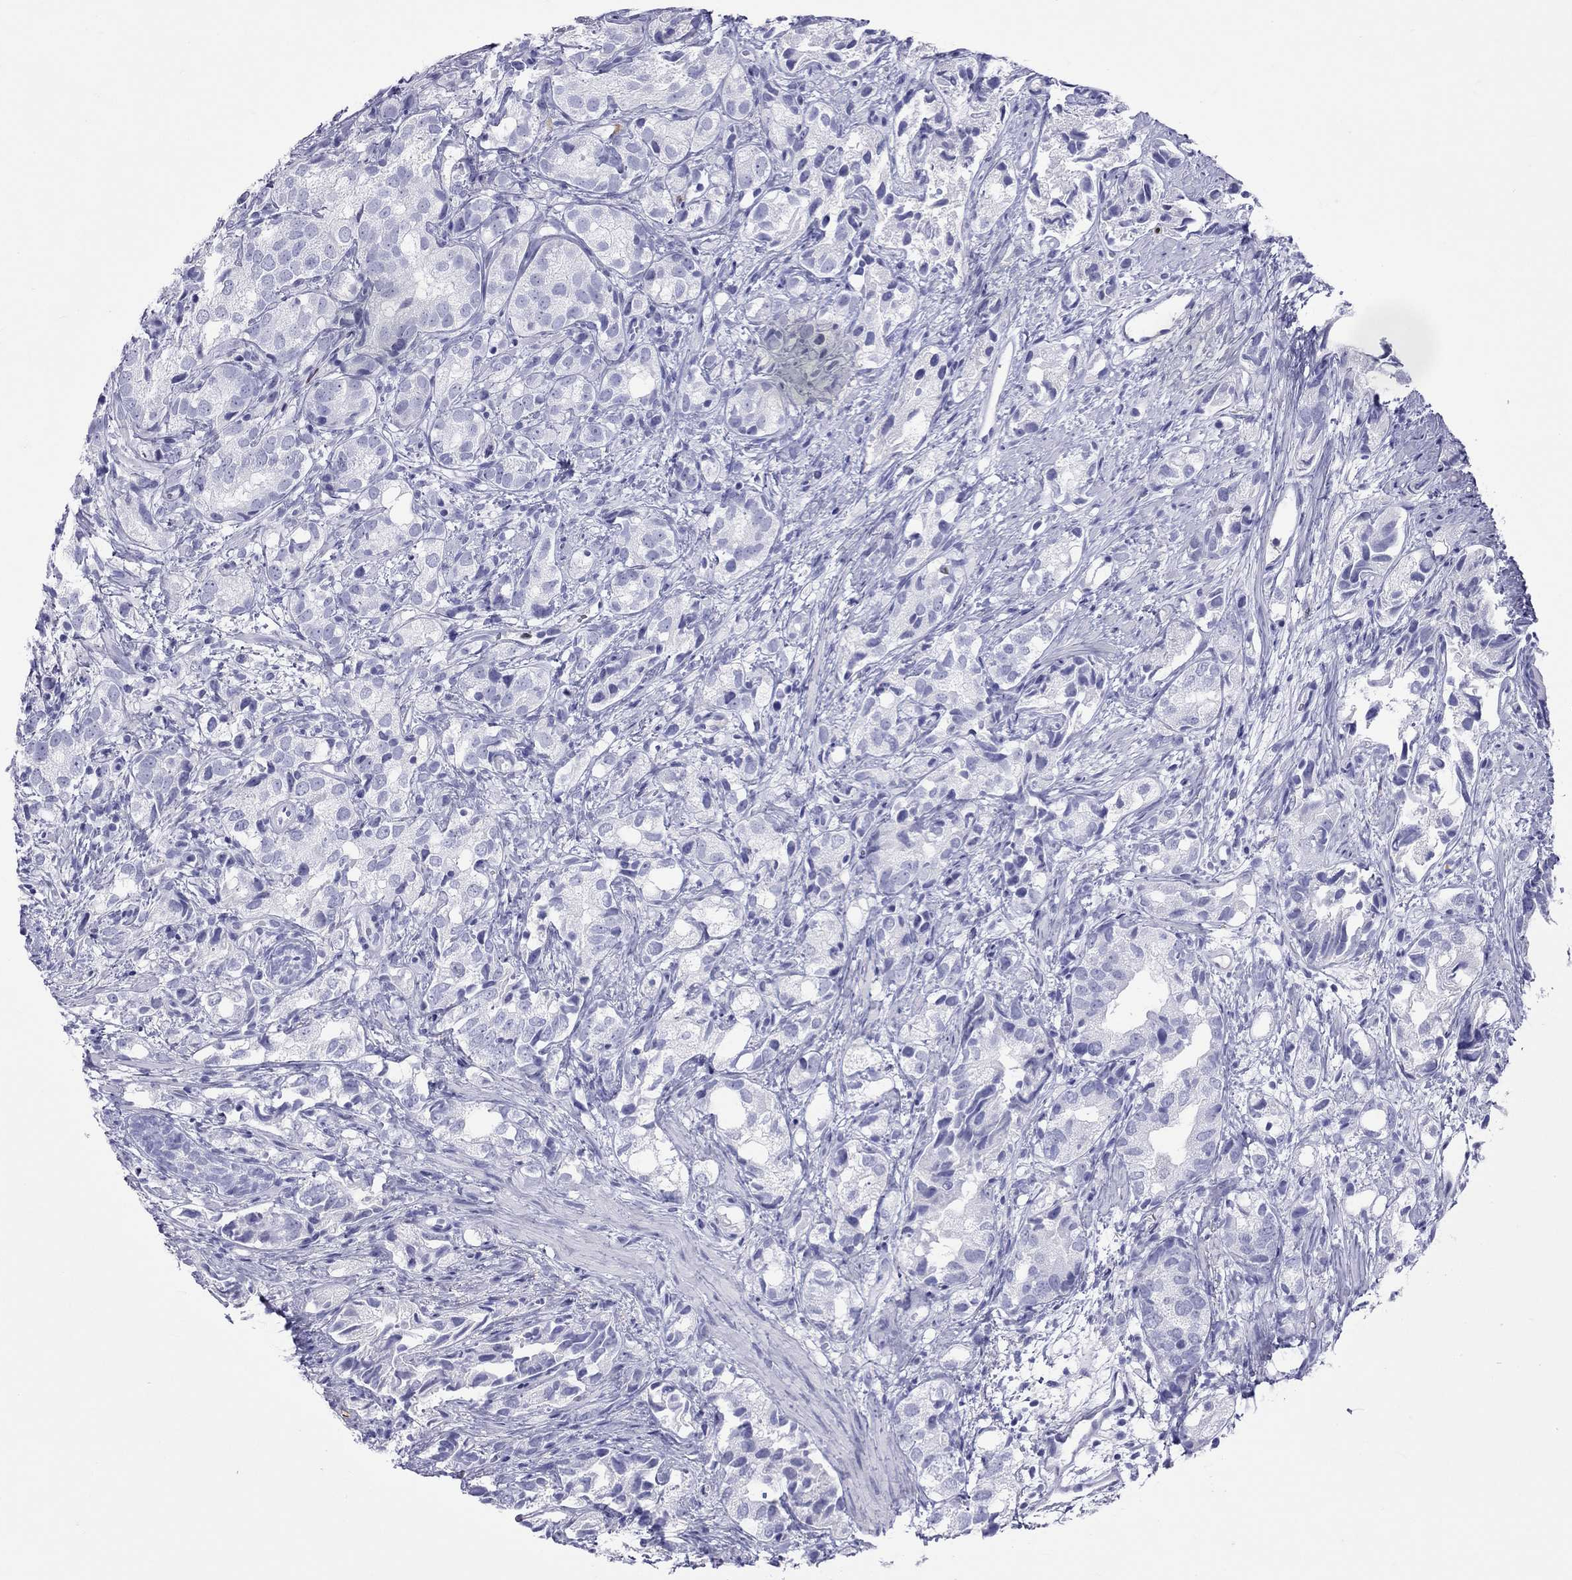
{"staining": {"intensity": "negative", "quantity": "none", "location": "none"}, "tissue": "prostate cancer", "cell_type": "Tumor cells", "image_type": "cancer", "snomed": [{"axis": "morphology", "description": "Adenocarcinoma, High grade"}, {"axis": "topography", "description": "Prostate"}], "caption": "An immunohistochemistry (IHC) histopathology image of prostate cancer is shown. There is no staining in tumor cells of prostate cancer.", "gene": "SLAMF1", "patient": {"sex": "male", "age": 82}}